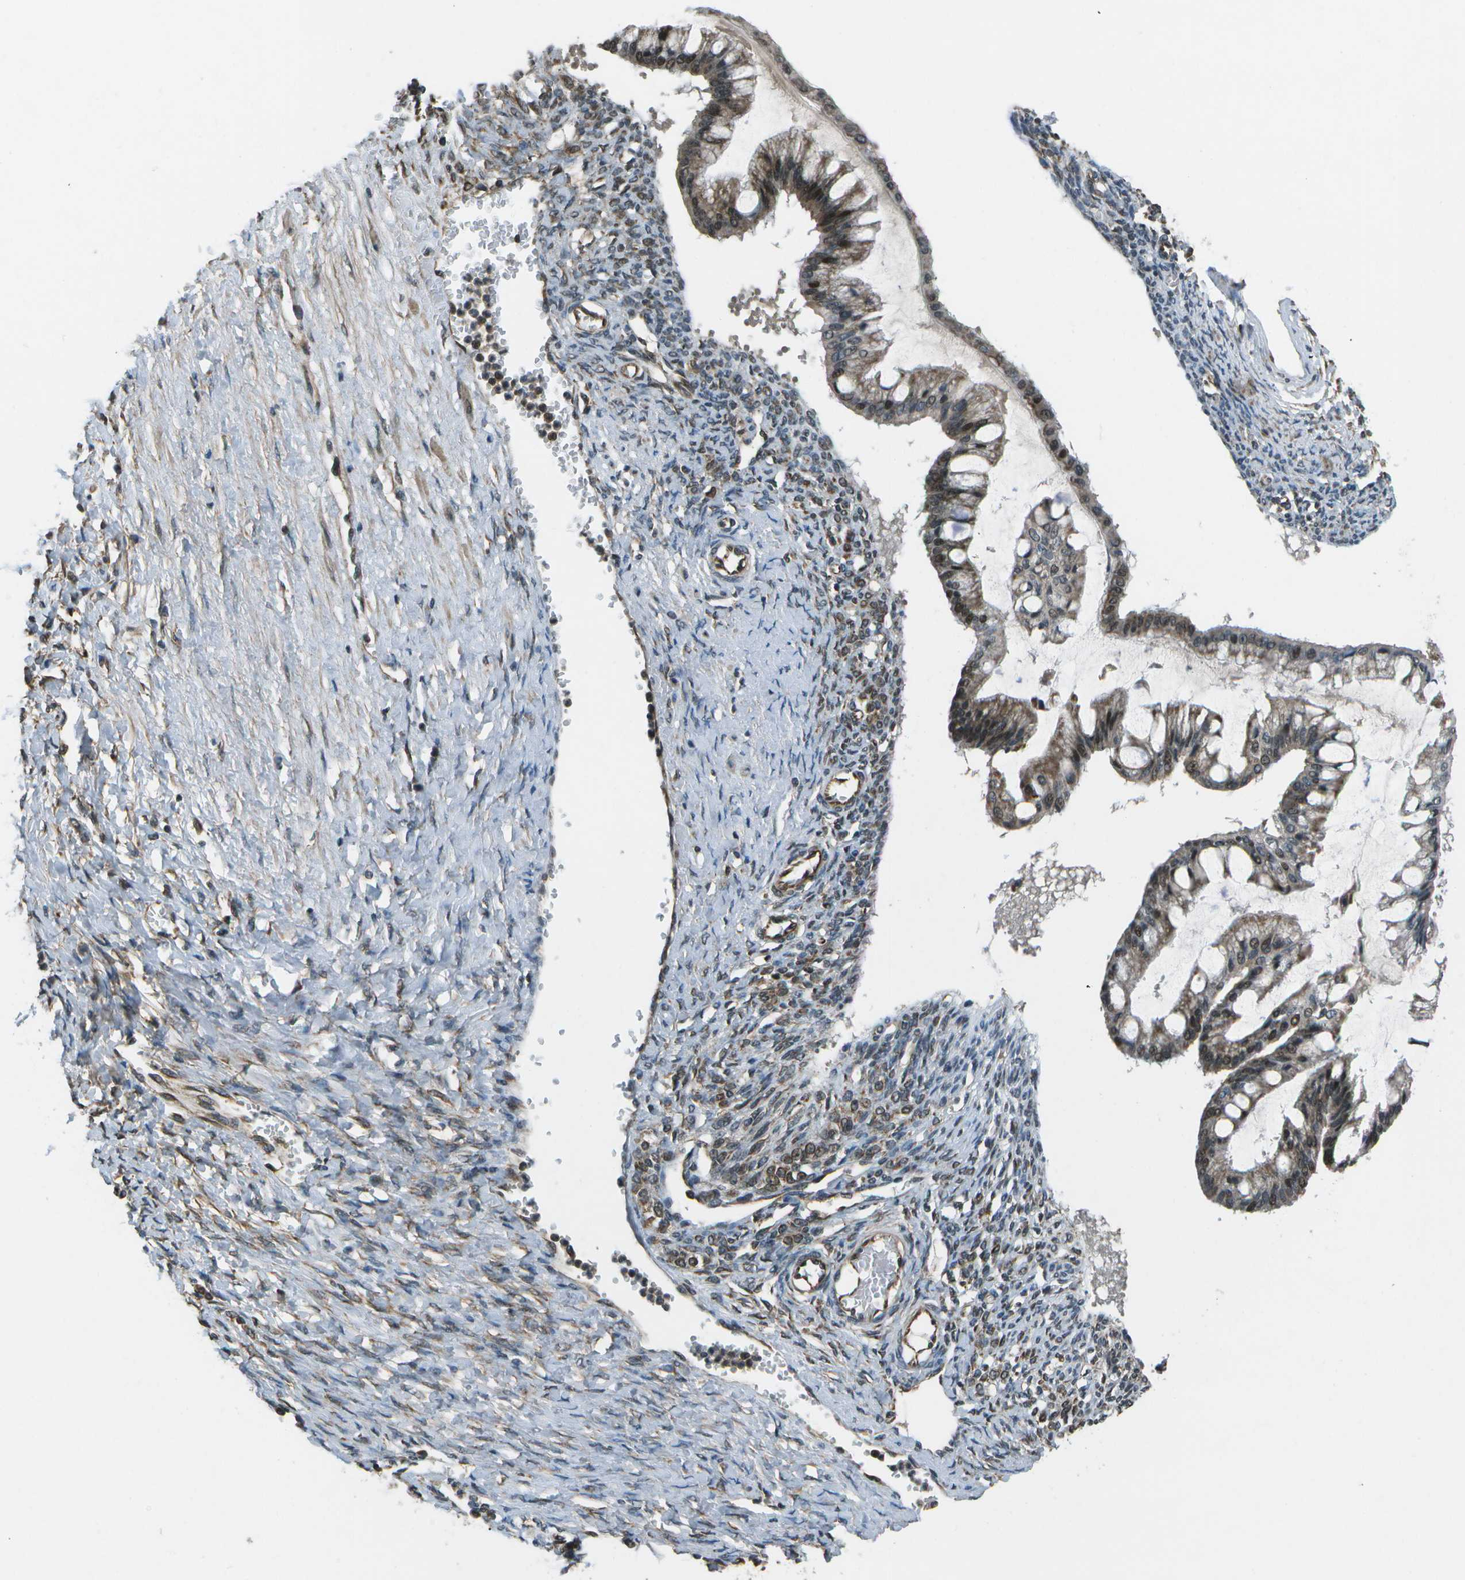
{"staining": {"intensity": "moderate", "quantity": ">75%", "location": "cytoplasmic/membranous,nuclear"}, "tissue": "ovarian cancer", "cell_type": "Tumor cells", "image_type": "cancer", "snomed": [{"axis": "morphology", "description": "Cystadenocarcinoma, mucinous, NOS"}, {"axis": "topography", "description": "Ovary"}], "caption": "Ovarian mucinous cystadenocarcinoma stained with immunohistochemistry exhibits moderate cytoplasmic/membranous and nuclear expression in approximately >75% of tumor cells.", "gene": "EIF2AK1", "patient": {"sex": "female", "age": 73}}